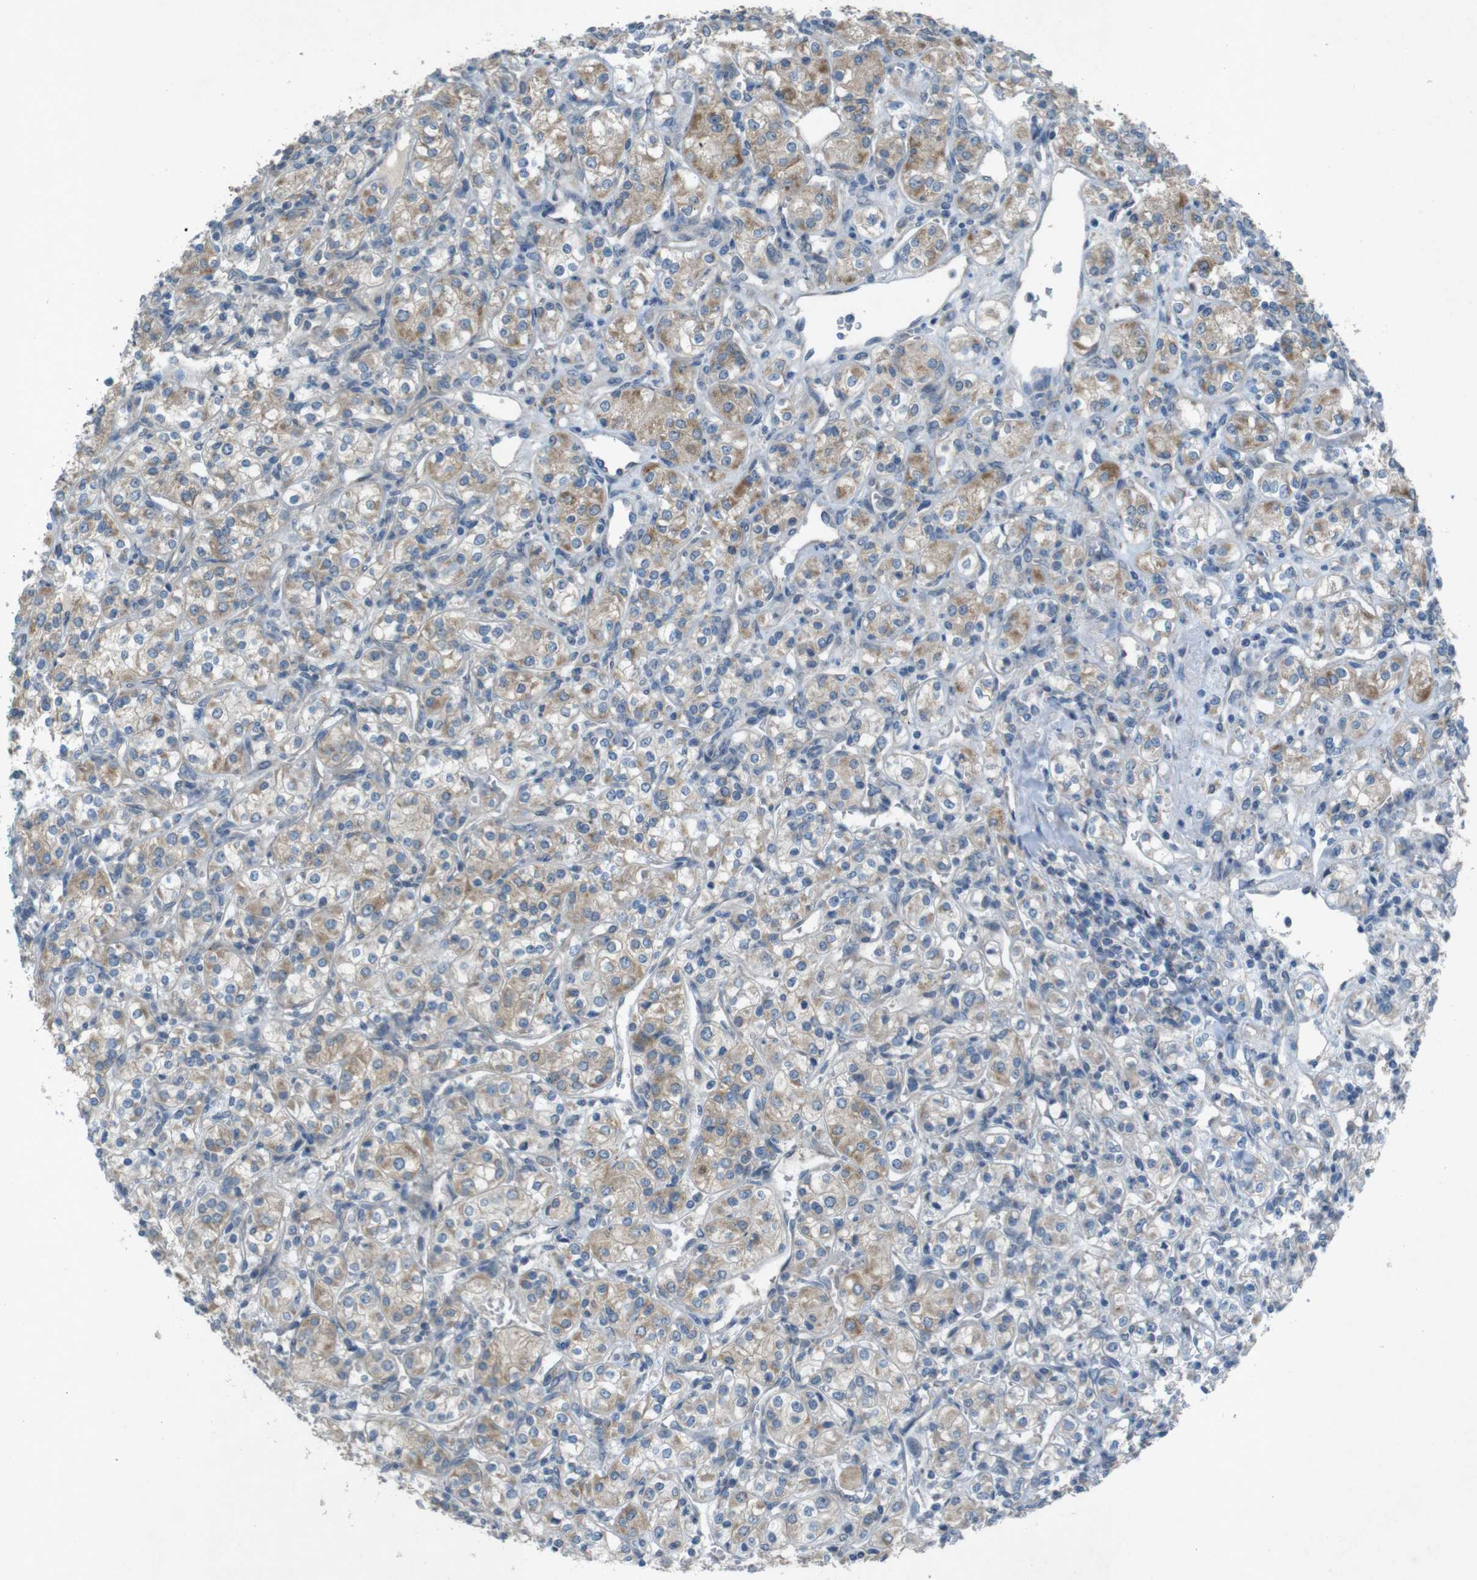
{"staining": {"intensity": "moderate", "quantity": ">75%", "location": "cytoplasmic/membranous"}, "tissue": "renal cancer", "cell_type": "Tumor cells", "image_type": "cancer", "snomed": [{"axis": "morphology", "description": "Adenocarcinoma, NOS"}, {"axis": "topography", "description": "Kidney"}], "caption": "Protein expression analysis of adenocarcinoma (renal) exhibits moderate cytoplasmic/membranous expression in about >75% of tumor cells. (DAB (3,3'-diaminobenzidine) IHC, brown staining for protein, blue staining for nuclei).", "gene": "TMEM41B", "patient": {"sex": "male", "age": 77}}